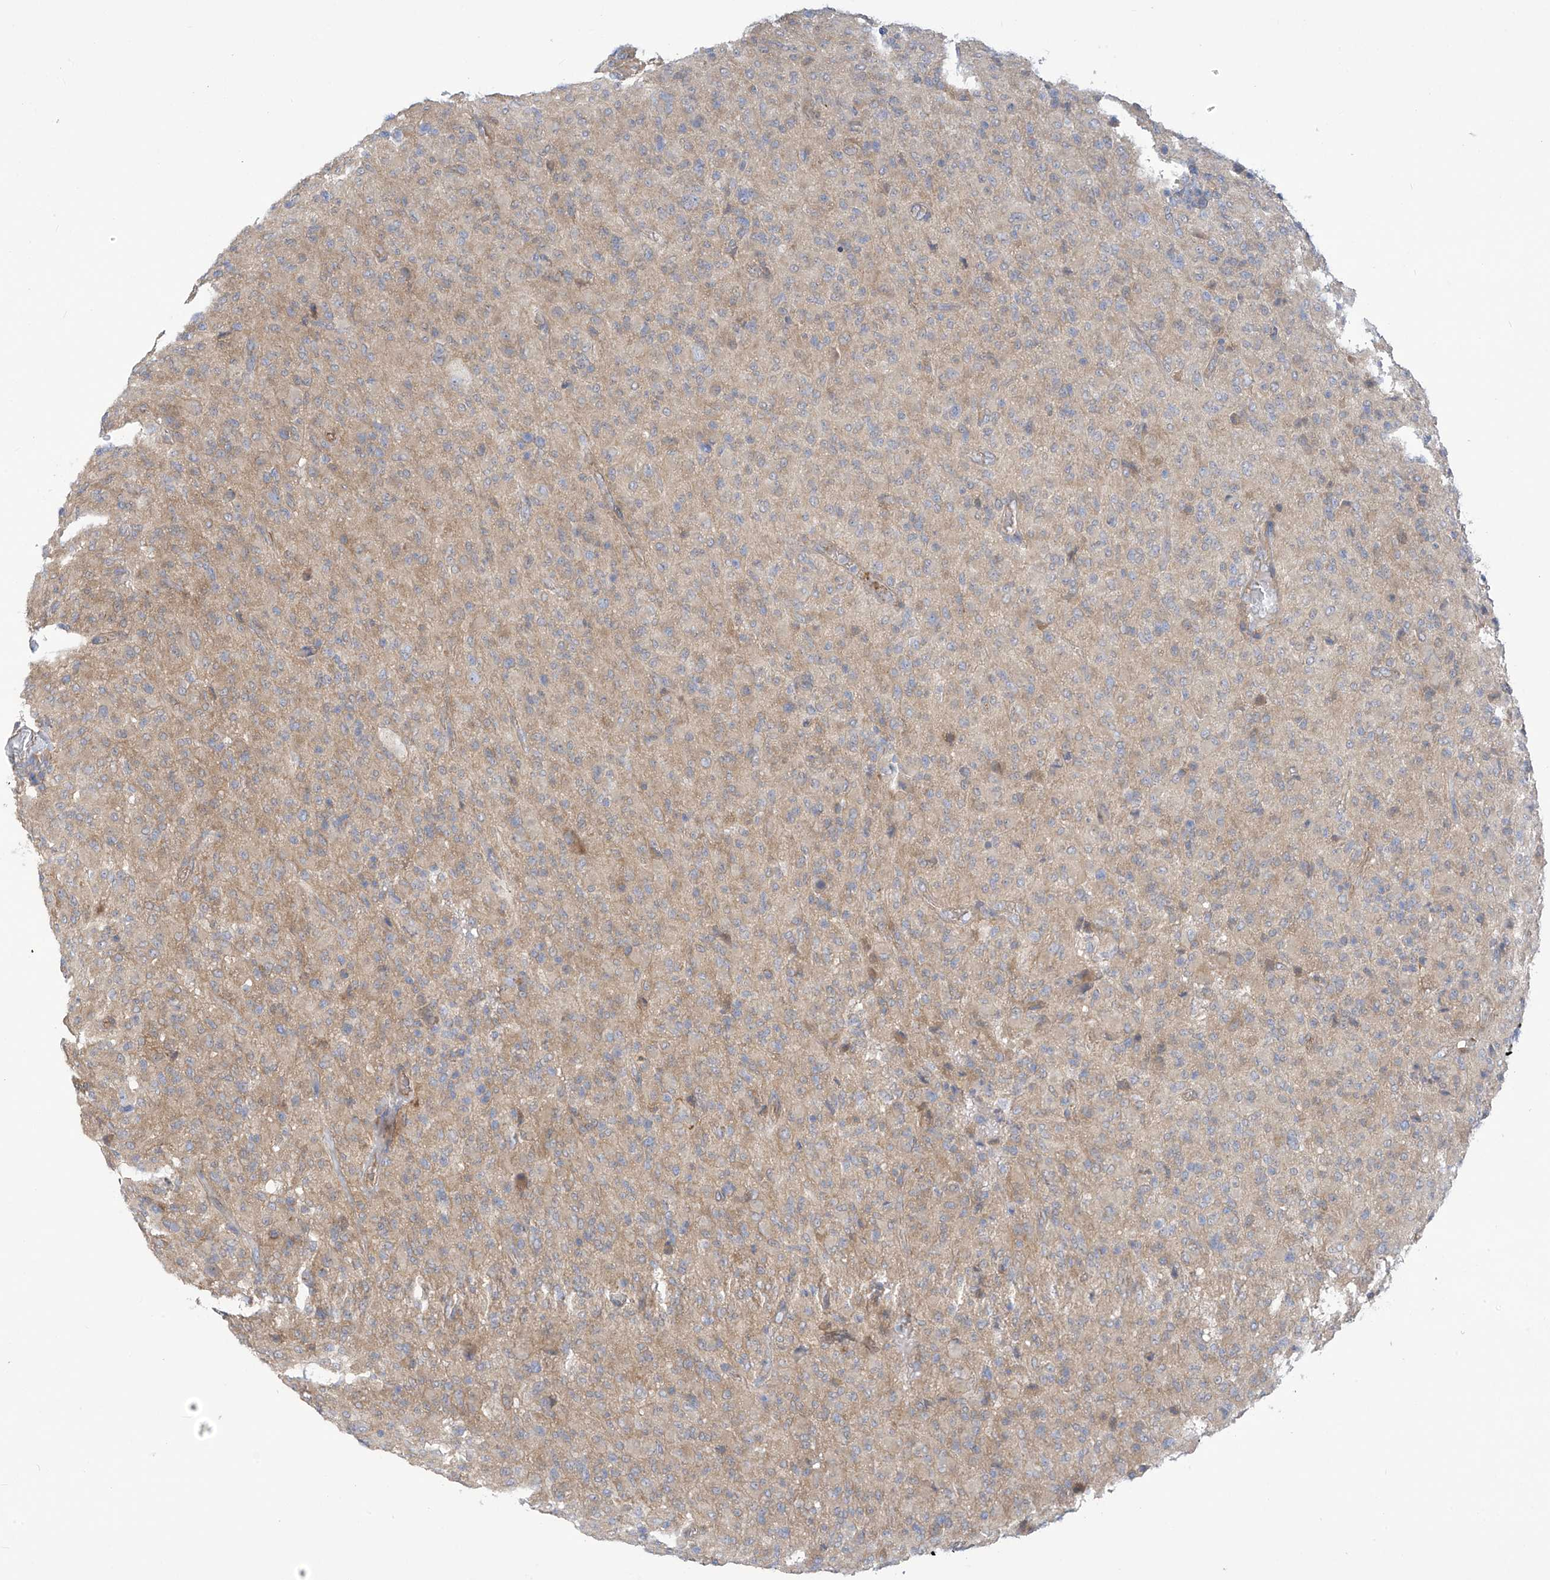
{"staining": {"intensity": "negative", "quantity": "none", "location": "none"}, "tissue": "glioma", "cell_type": "Tumor cells", "image_type": "cancer", "snomed": [{"axis": "morphology", "description": "Glioma, malignant, High grade"}, {"axis": "topography", "description": "Brain"}], "caption": "High power microscopy micrograph of an IHC image of glioma, revealing no significant staining in tumor cells.", "gene": "ADAT2", "patient": {"sex": "female", "age": 57}}